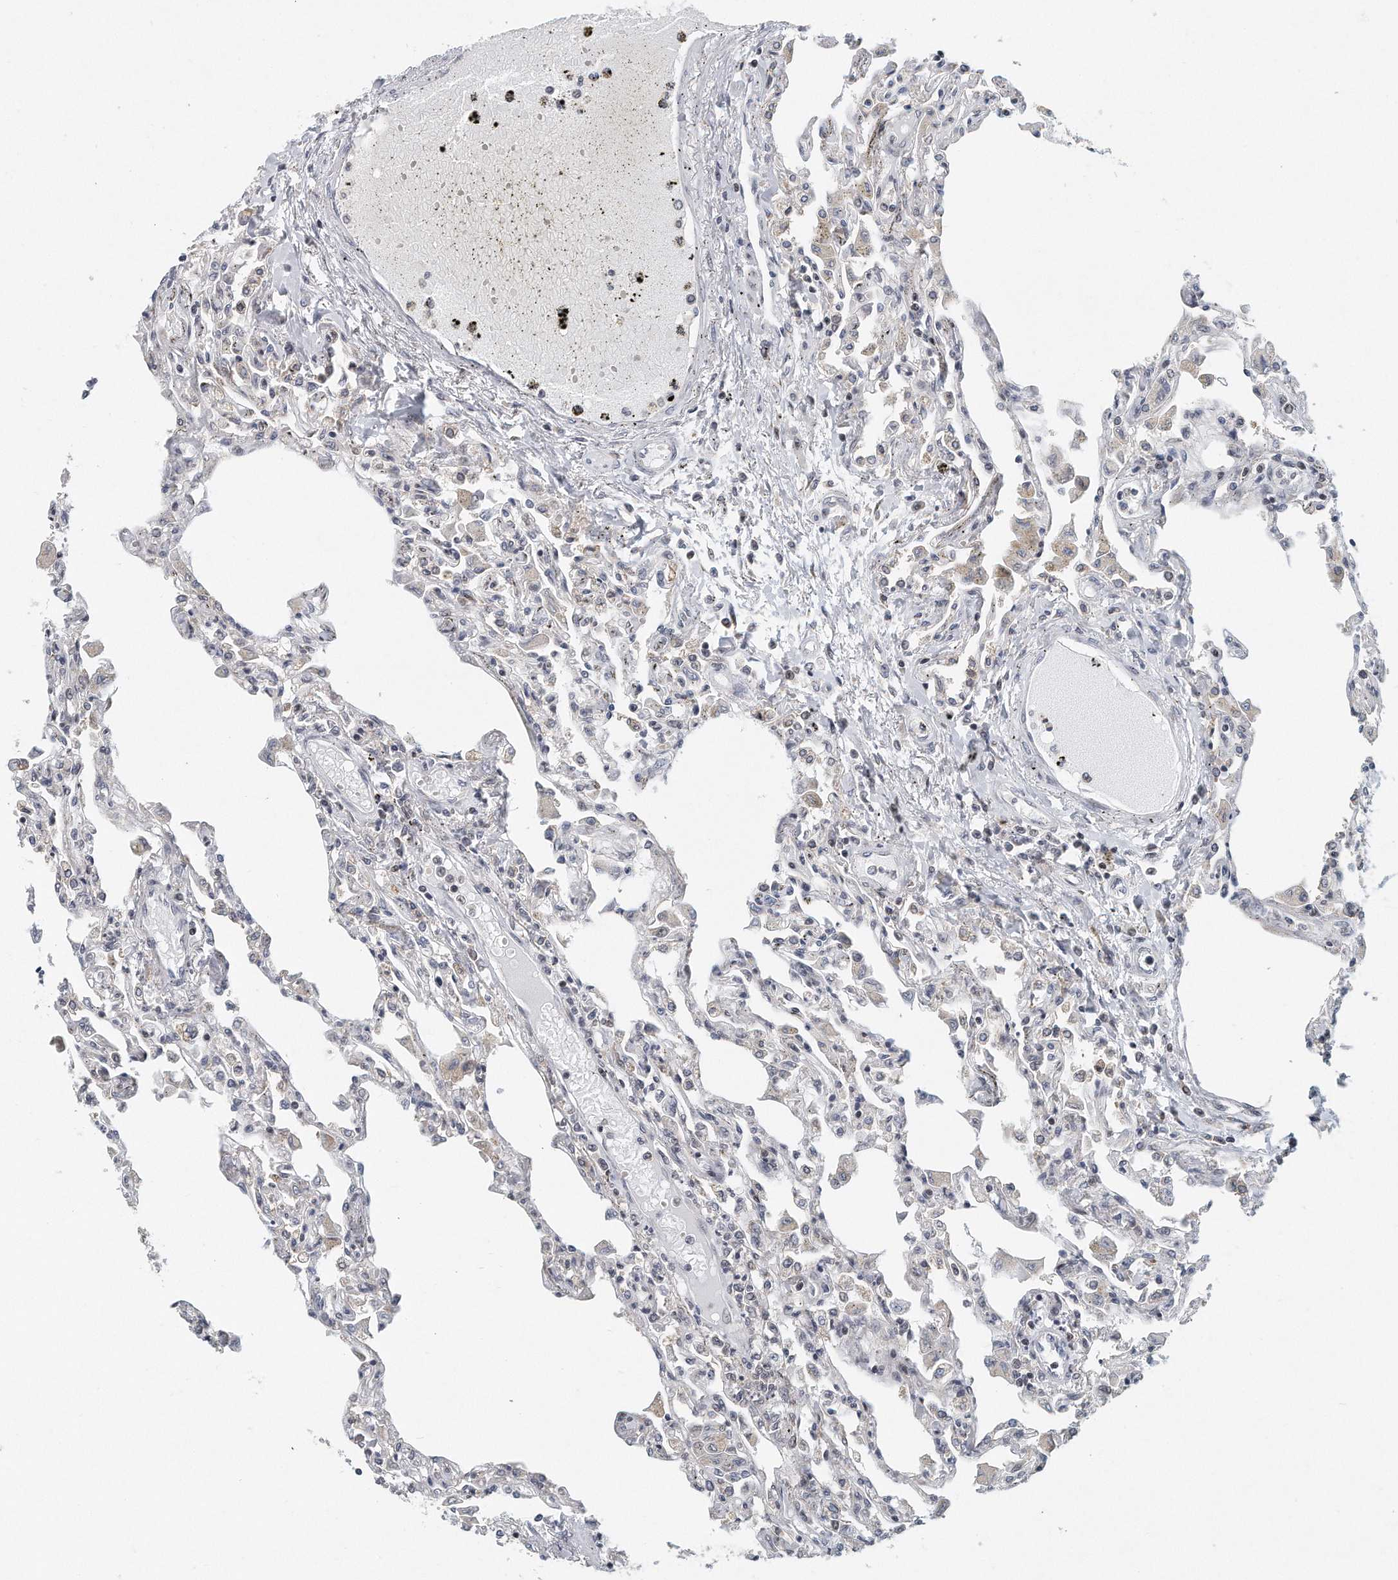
{"staining": {"intensity": "weak", "quantity": "25%-75%", "location": "cytoplasmic/membranous"}, "tissue": "lung", "cell_type": "Alveolar cells", "image_type": "normal", "snomed": [{"axis": "morphology", "description": "Normal tissue, NOS"}, {"axis": "topography", "description": "Bronchus"}, {"axis": "topography", "description": "Lung"}], "caption": "Immunohistochemical staining of unremarkable lung reveals weak cytoplasmic/membranous protein expression in about 25%-75% of alveolar cells. (DAB IHC, brown staining for protein, blue staining for nuclei).", "gene": "VLDLR", "patient": {"sex": "female", "age": 49}}